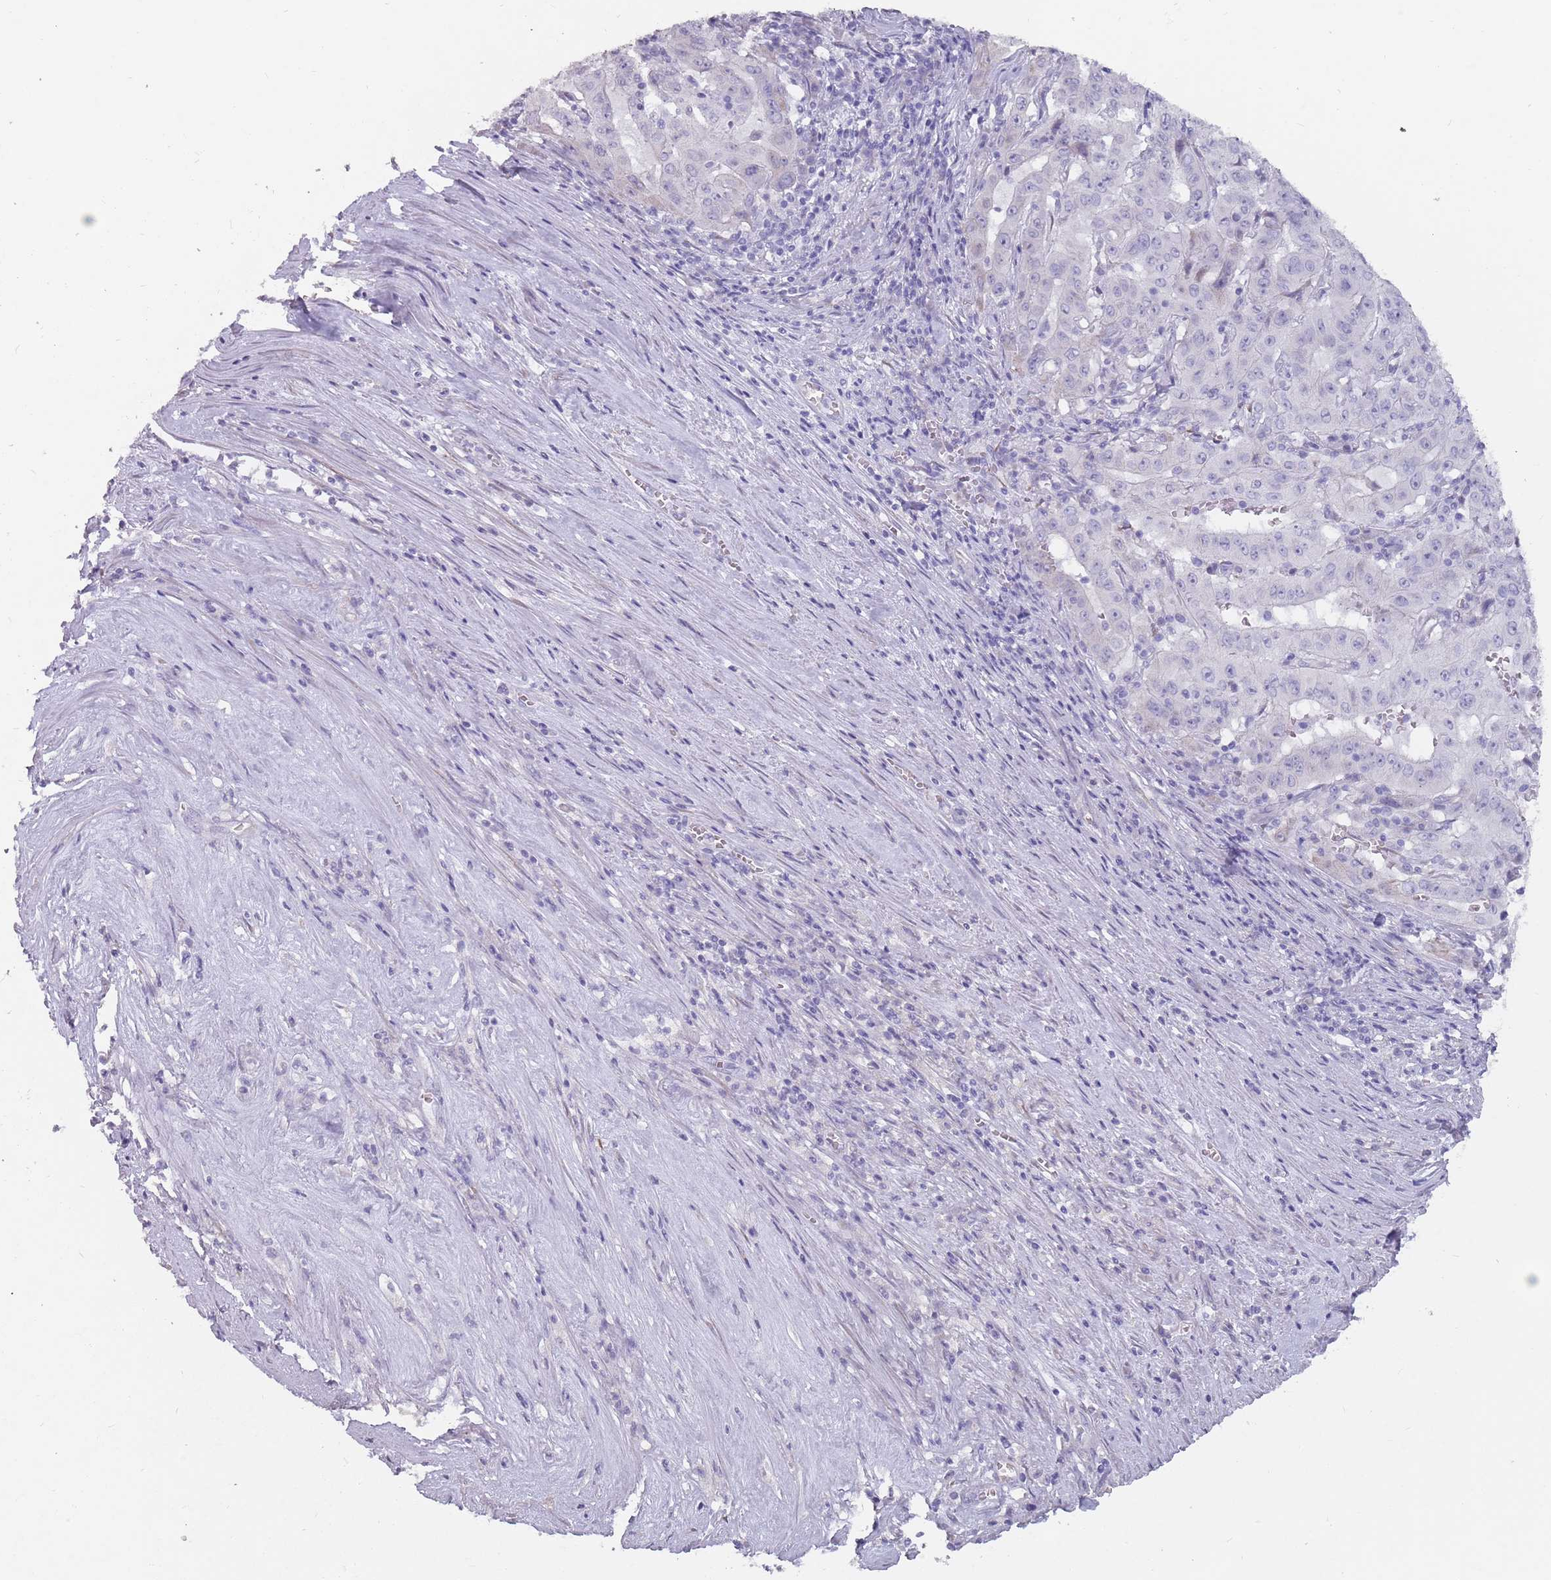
{"staining": {"intensity": "negative", "quantity": "none", "location": "none"}, "tissue": "pancreatic cancer", "cell_type": "Tumor cells", "image_type": "cancer", "snomed": [{"axis": "morphology", "description": "Adenocarcinoma, NOS"}, {"axis": "topography", "description": "Pancreas"}], "caption": "IHC of pancreatic cancer displays no positivity in tumor cells. (IHC, brightfield microscopy, high magnification).", "gene": "DDX4", "patient": {"sex": "male", "age": 63}}